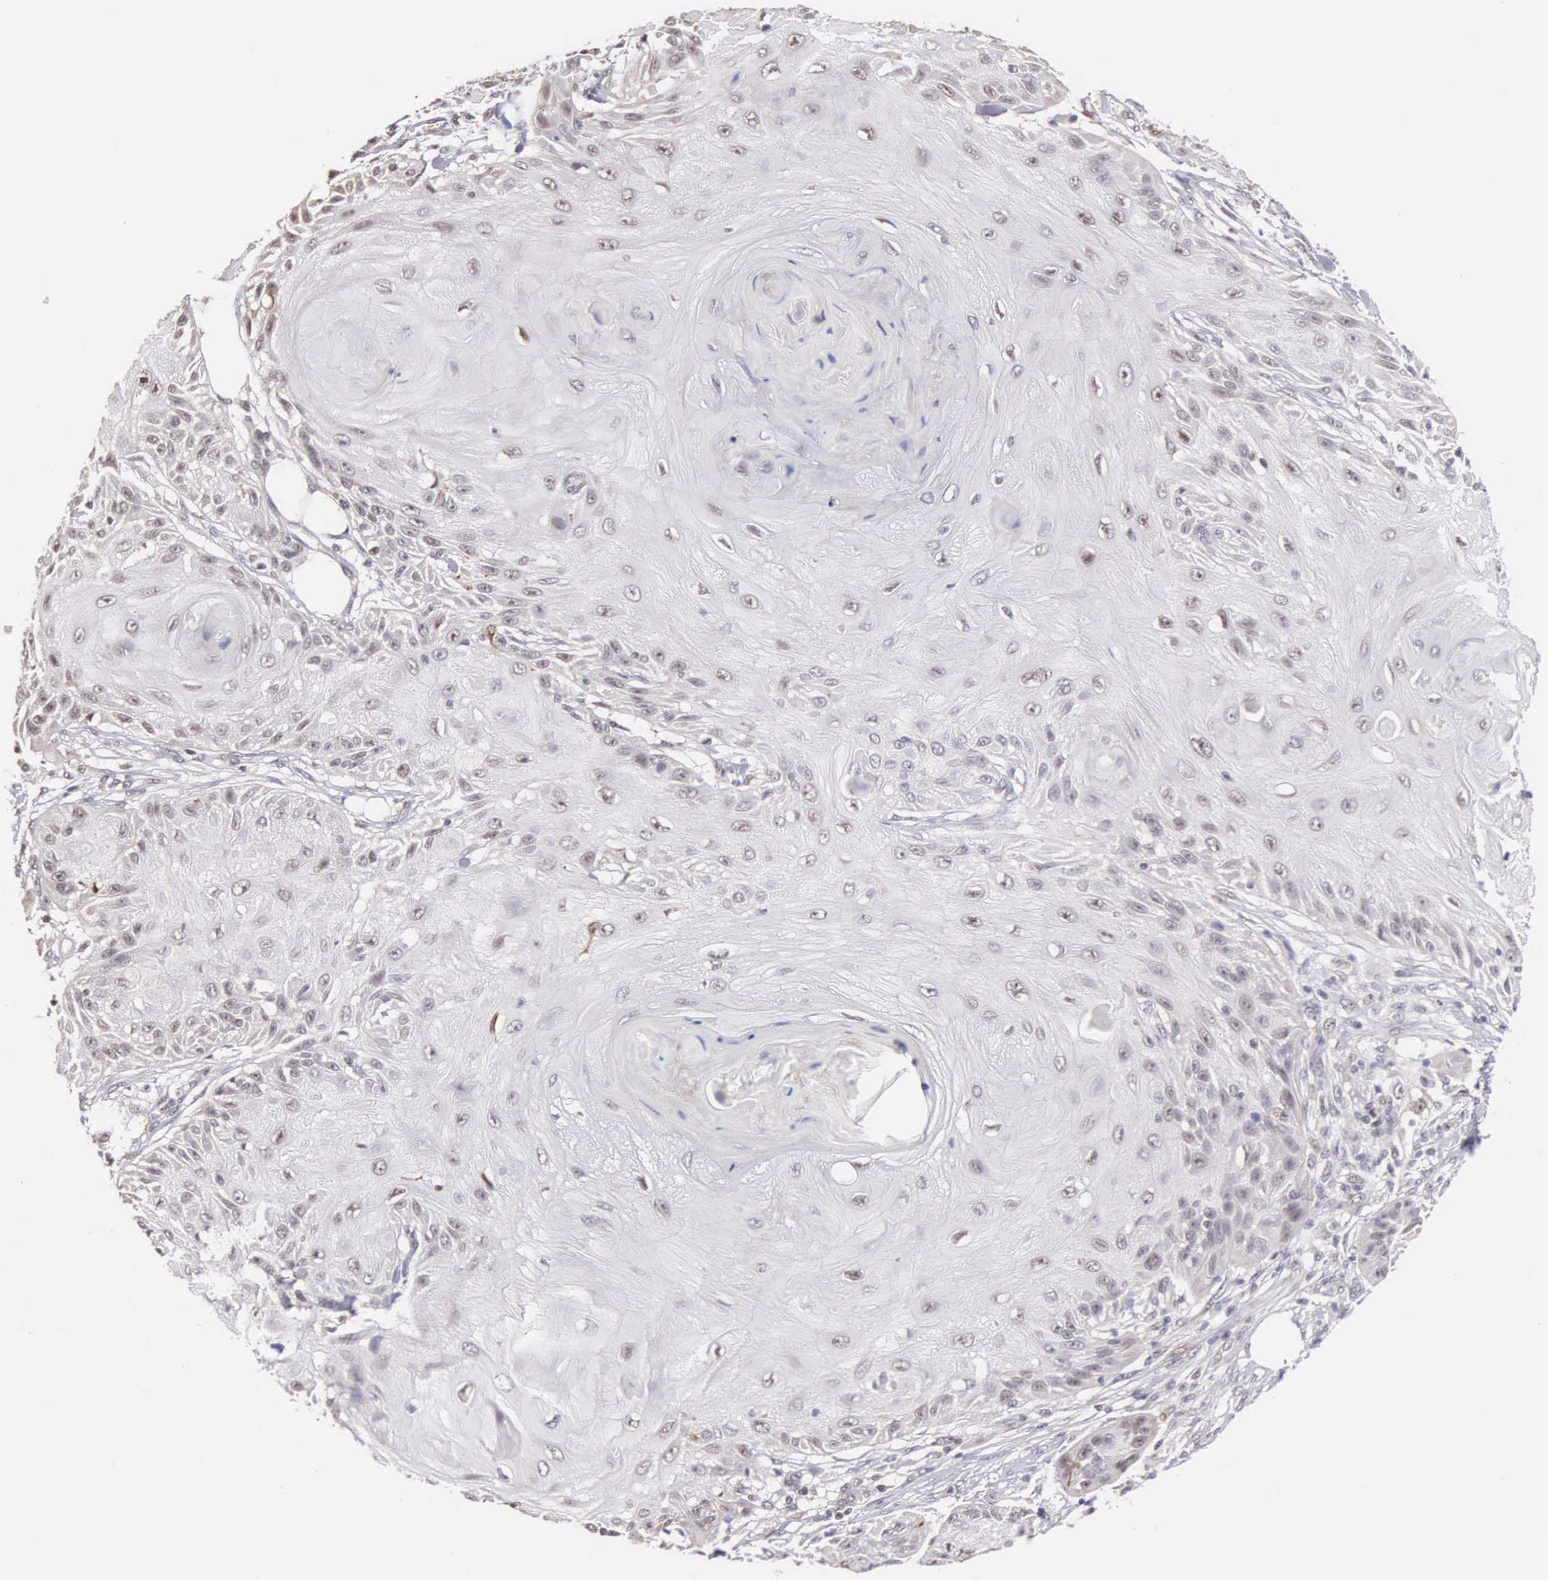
{"staining": {"intensity": "moderate", "quantity": "<25%", "location": "cytoplasmic/membranous"}, "tissue": "skin cancer", "cell_type": "Tumor cells", "image_type": "cancer", "snomed": [{"axis": "morphology", "description": "Squamous cell carcinoma, NOS"}, {"axis": "topography", "description": "Skin"}], "caption": "Skin squamous cell carcinoma stained with a protein marker shows moderate staining in tumor cells.", "gene": "HMGXB4", "patient": {"sex": "female", "age": 88}}